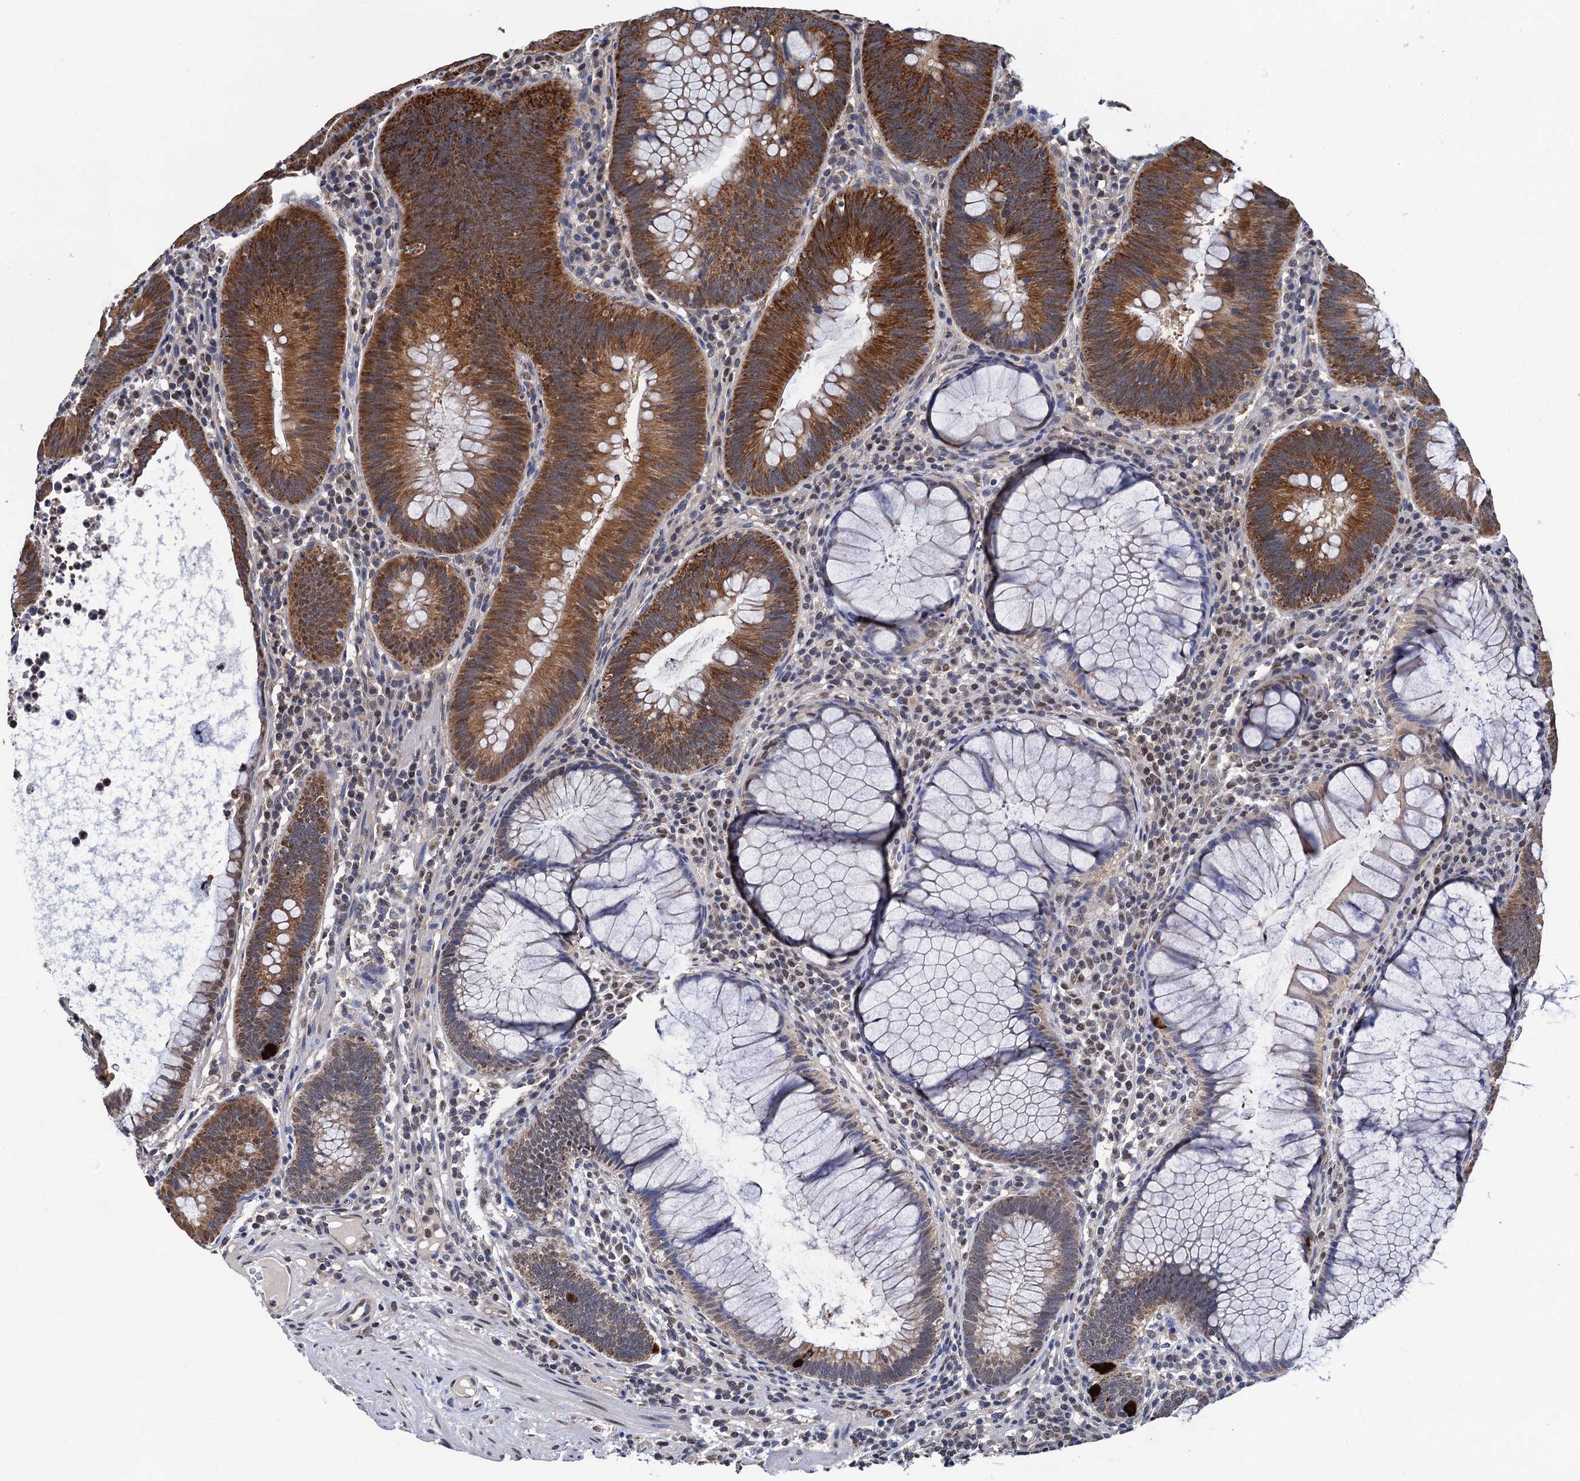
{"staining": {"intensity": "strong", "quantity": ">75%", "location": "cytoplasmic/membranous"}, "tissue": "colorectal cancer", "cell_type": "Tumor cells", "image_type": "cancer", "snomed": [{"axis": "morphology", "description": "Adenocarcinoma, NOS"}, {"axis": "topography", "description": "Rectum"}], "caption": "DAB immunohistochemical staining of human colorectal cancer (adenocarcinoma) reveals strong cytoplasmic/membranous protein staining in about >75% of tumor cells.", "gene": "PTCD3", "patient": {"sex": "female", "age": 75}}